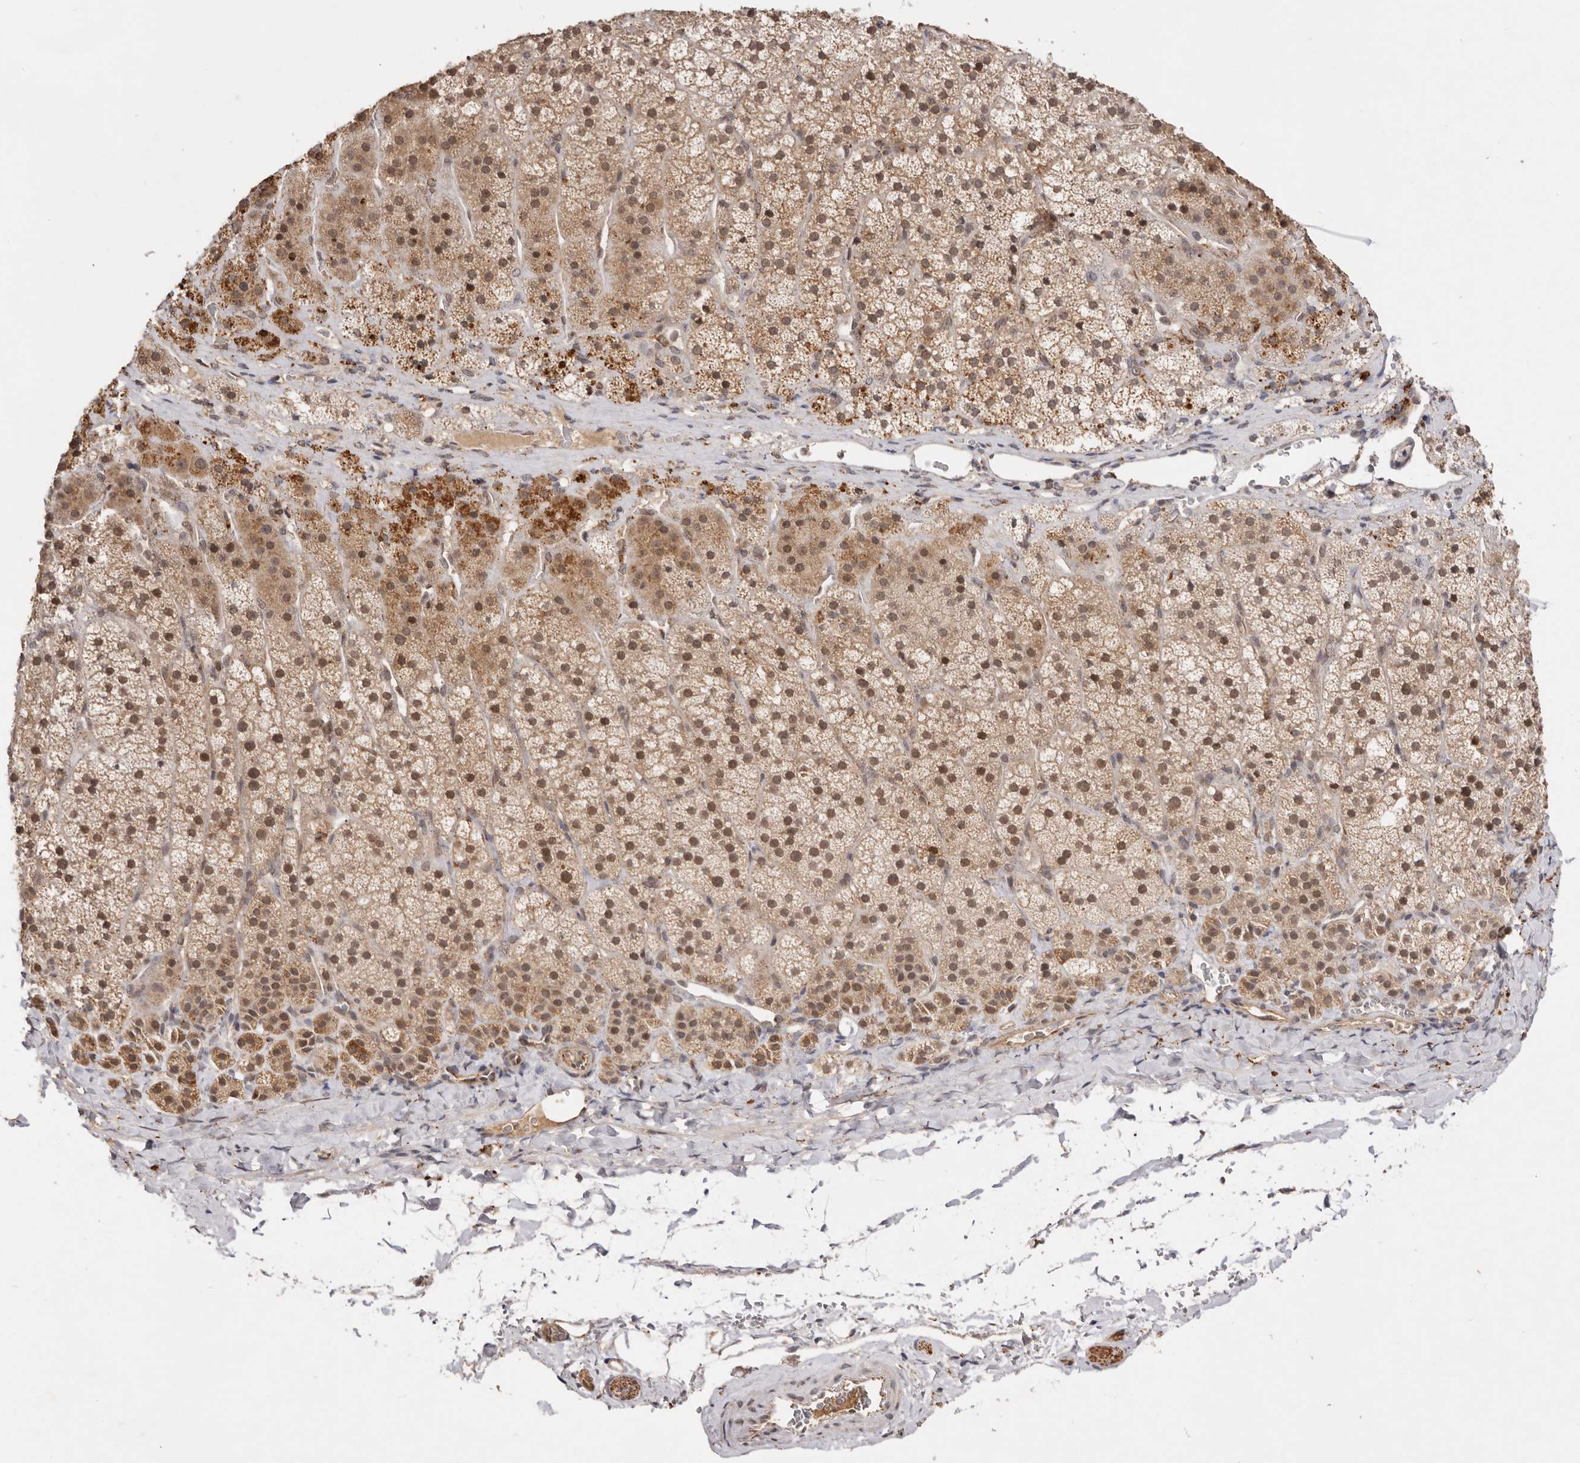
{"staining": {"intensity": "moderate", "quantity": ">75%", "location": "cytoplasmic/membranous,nuclear"}, "tissue": "adrenal gland", "cell_type": "Glandular cells", "image_type": "normal", "snomed": [{"axis": "morphology", "description": "Normal tissue, NOS"}, {"axis": "topography", "description": "Adrenal gland"}], "caption": "Protein expression analysis of unremarkable adrenal gland displays moderate cytoplasmic/membranous,nuclear staining in about >75% of glandular cells.", "gene": "TARS2", "patient": {"sex": "female", "age": 44}}